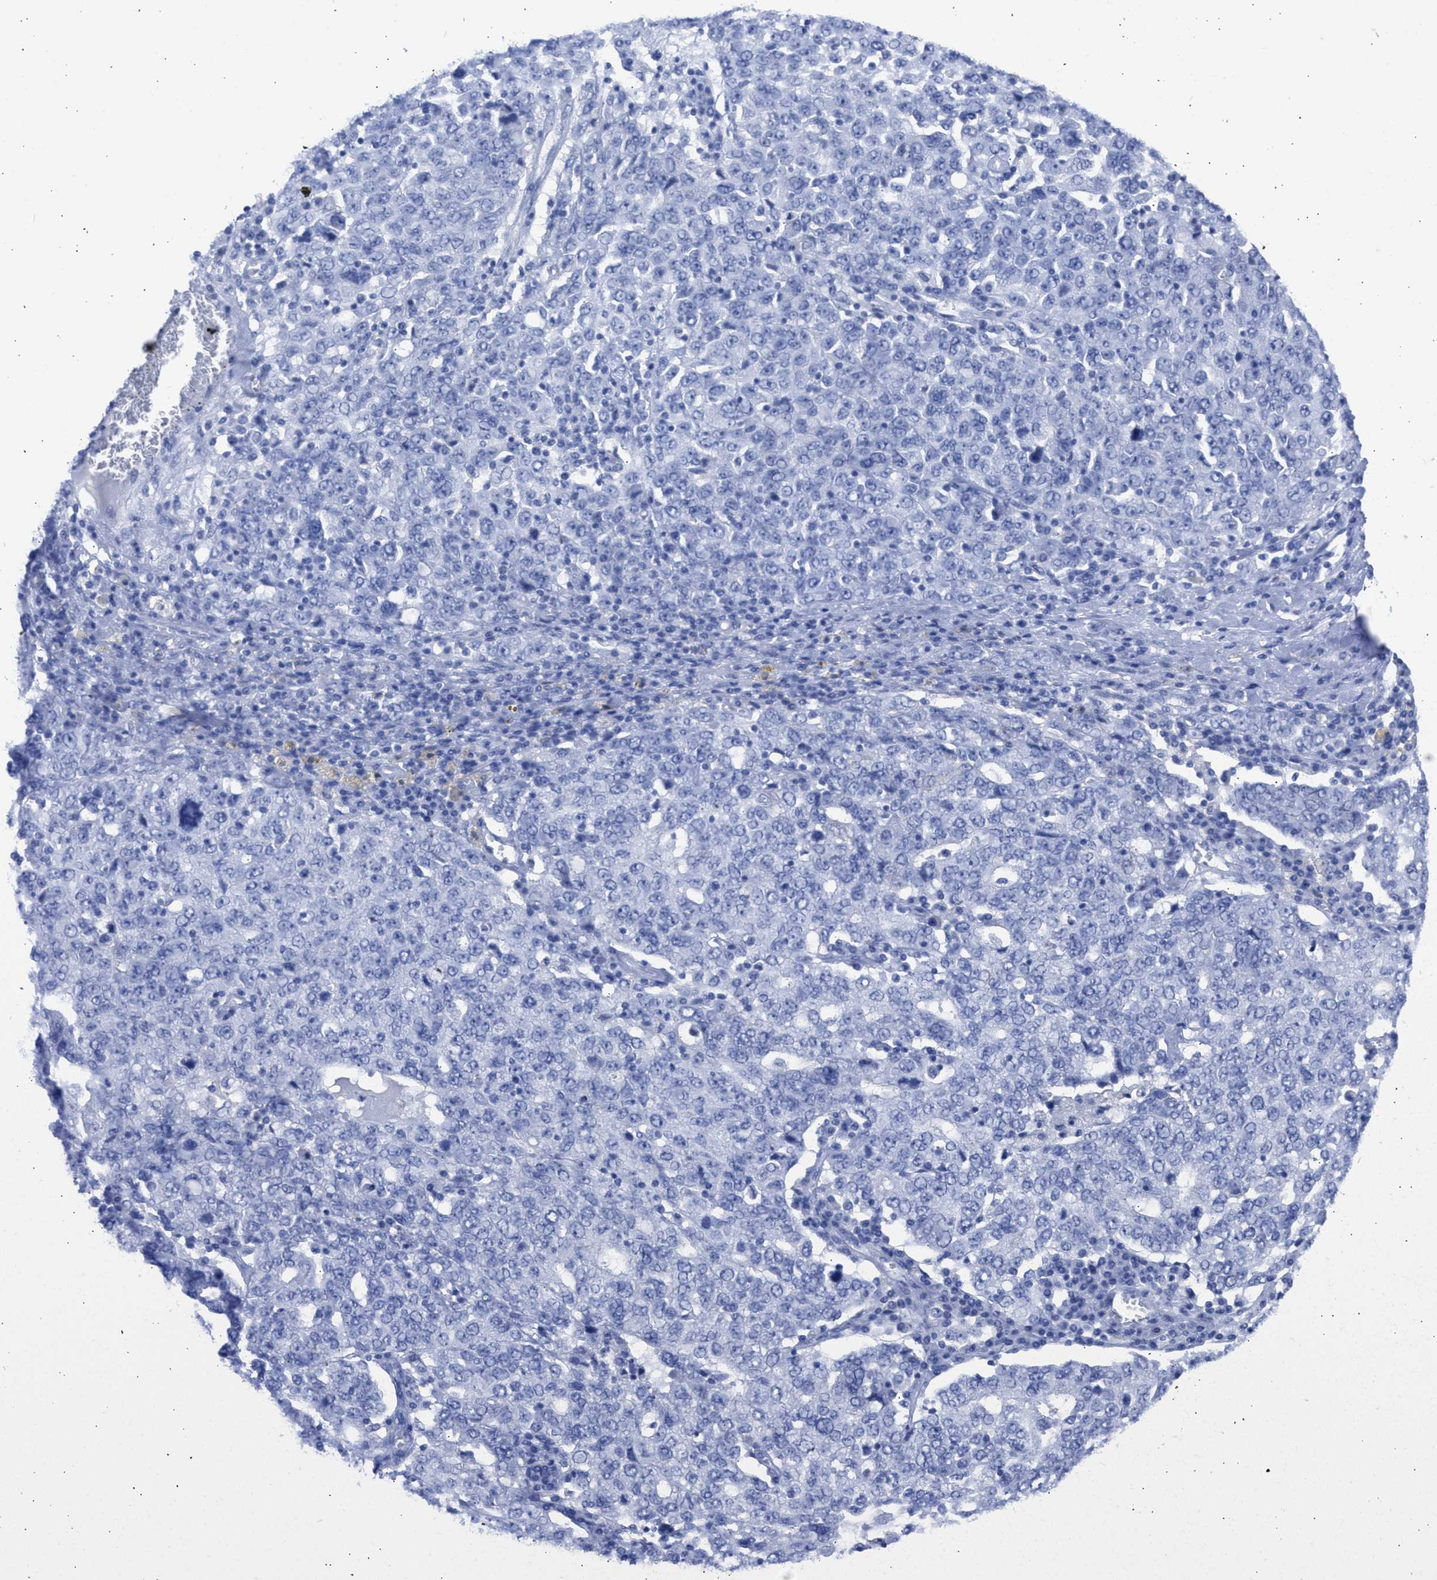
{"staining": {"intensity": "negative", "quantity": "none", "location": "none"}, "tissue": "ovarian cancer", "cell_type": "Tumor cells", "image_type": "cancer", "snomed": [{"axis": "morphology", "description": "Carcinoma, endometroid"}, {"axis": "topography", "description": "Ovary"}], "caption": "Immunohistochemical staining of human ovarian cancer demonstrates no significant staining in tumor cells.", "gene": "RSPH1", "patient": {"sex": "female", "age": 62}}